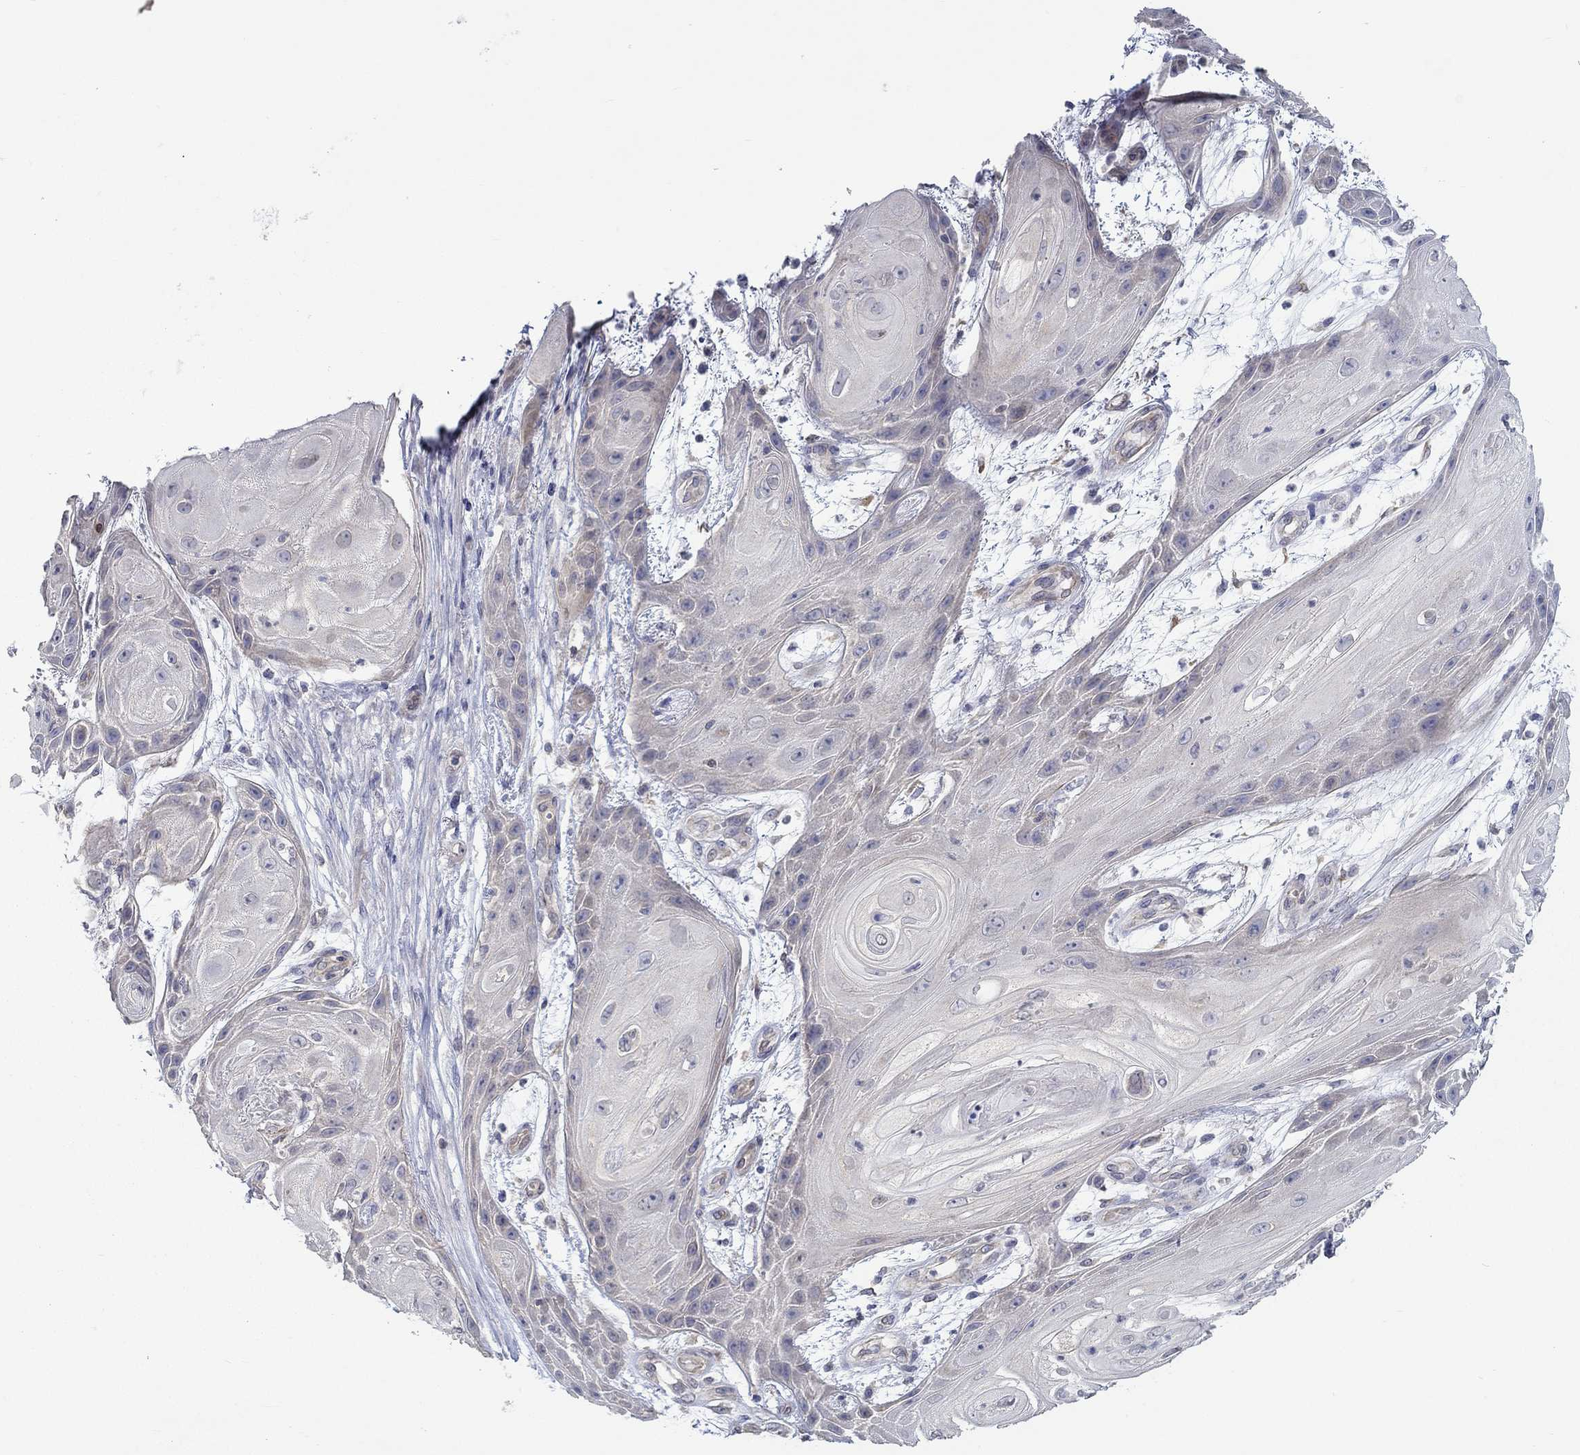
{"staining": {"intensity": "negative", "quantity": "none", "location": "none"}, "tissue": "skin cancer", "cell_type": "Tumor cells", "image_type": "cancer", "snomed": [{"axis": "morphology", "description": "Squamous cell carcinoma, NOS"}, {"axis": "topography", "description": "Skin"}], "caption": "This is a histopathology image of IHC staining of skin cancer, which shows no expression in tumor cells.", "gene": "ERMP1", "patient": {"sex": "male", "age": 62}}